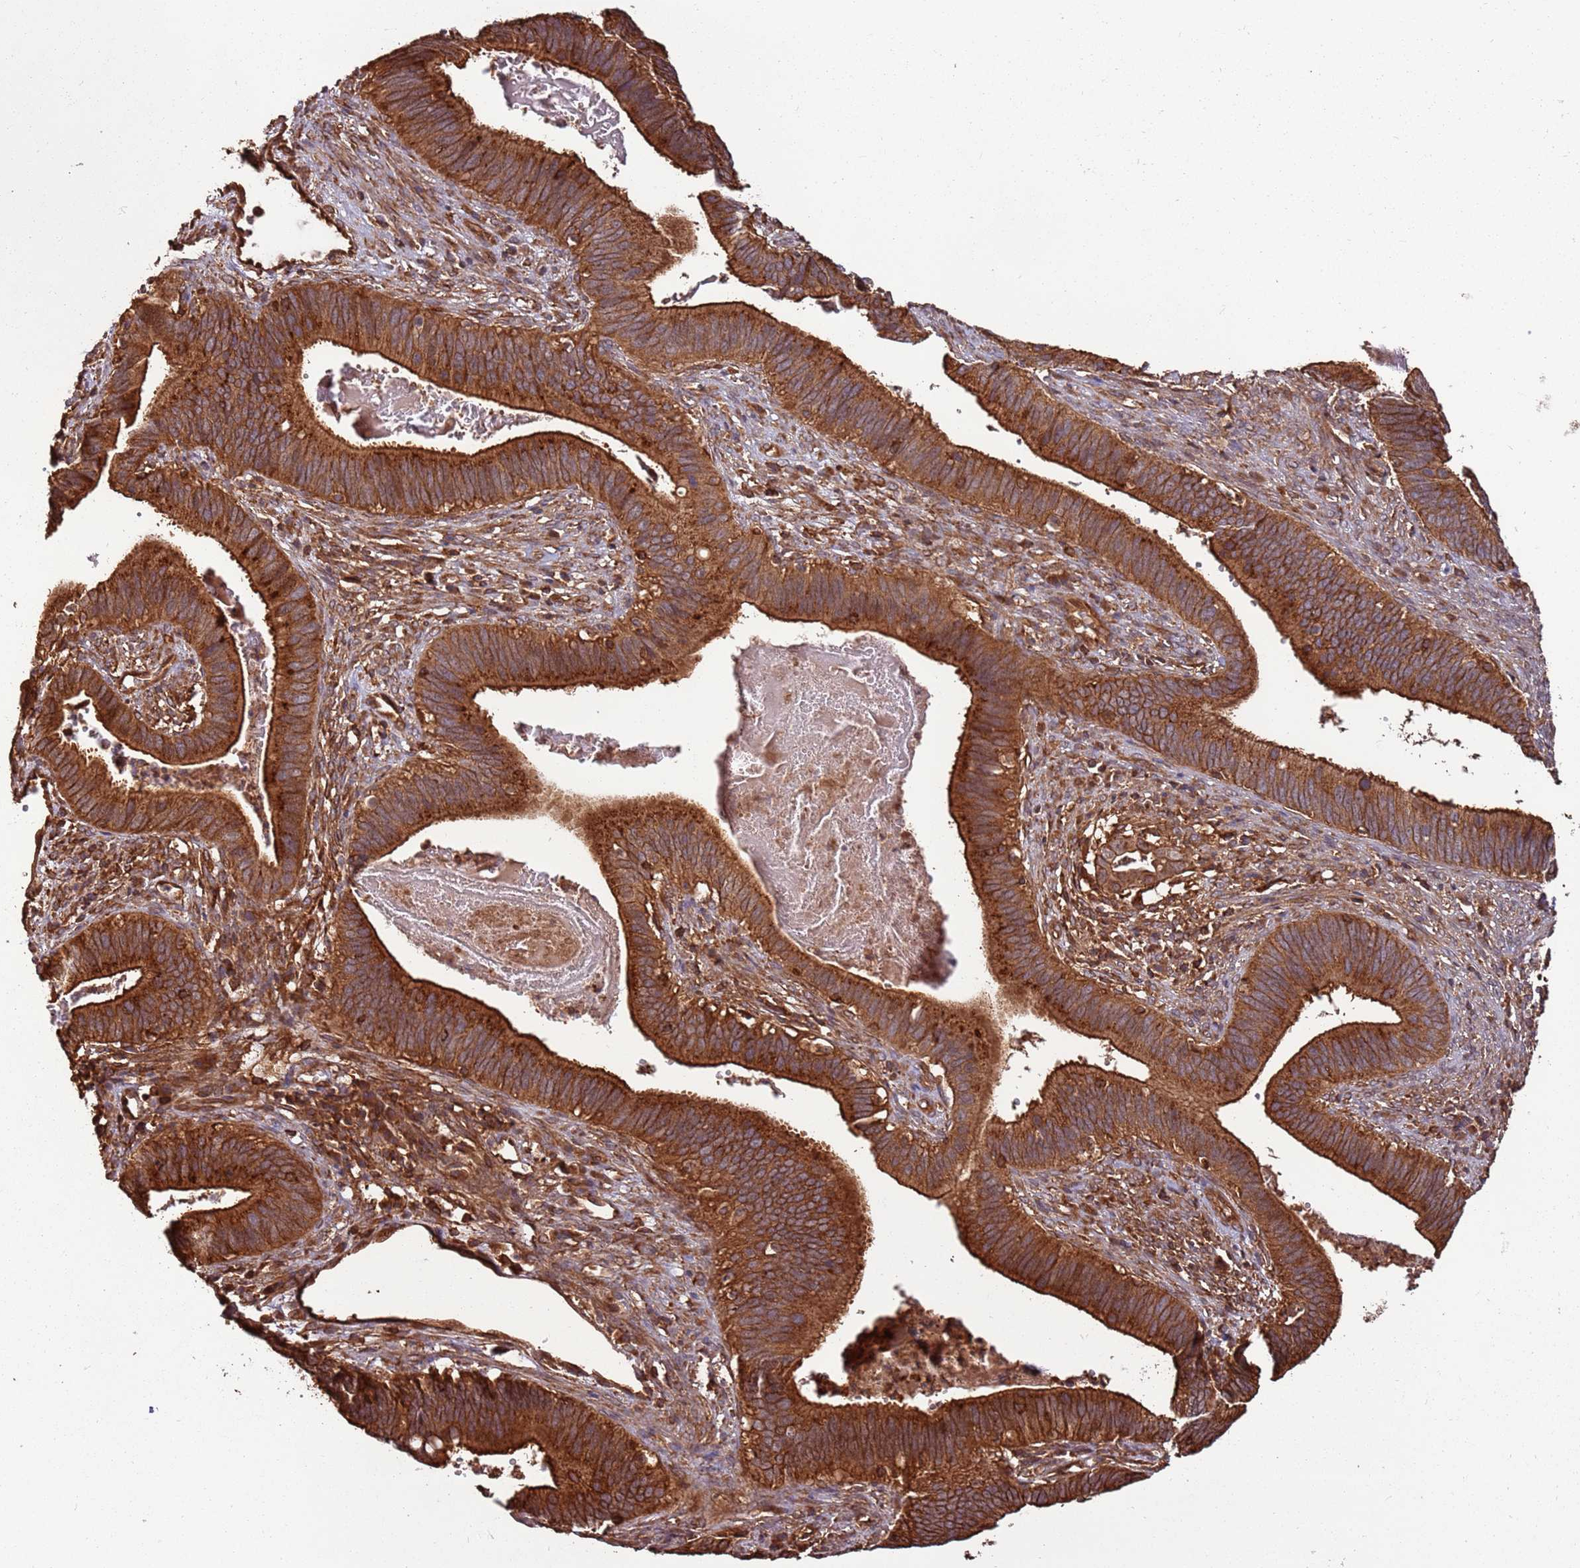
{"staining": {"intensity": "strong", "quantity": ">75%", "location": "cytoplasmic/membranous"}, "tissue": "cervical cancer", "cell_type": "Tumor cells", "image_type": "cancer", "snomed": [{"axis": "morphology", "description": "Adenocarcinoma, NOS"}, {"axis": "topography", "description": "Cervix"}], "caption": "High-power microscopy captured an IHC micrograph of cervical cancer (adenocarcinoma), revealing strong cytoplasmic/membranous staining in approximately >75% of tumor cells.", "gene": "ACVR2A", "patient": {"sex": "female", "age": 42}}